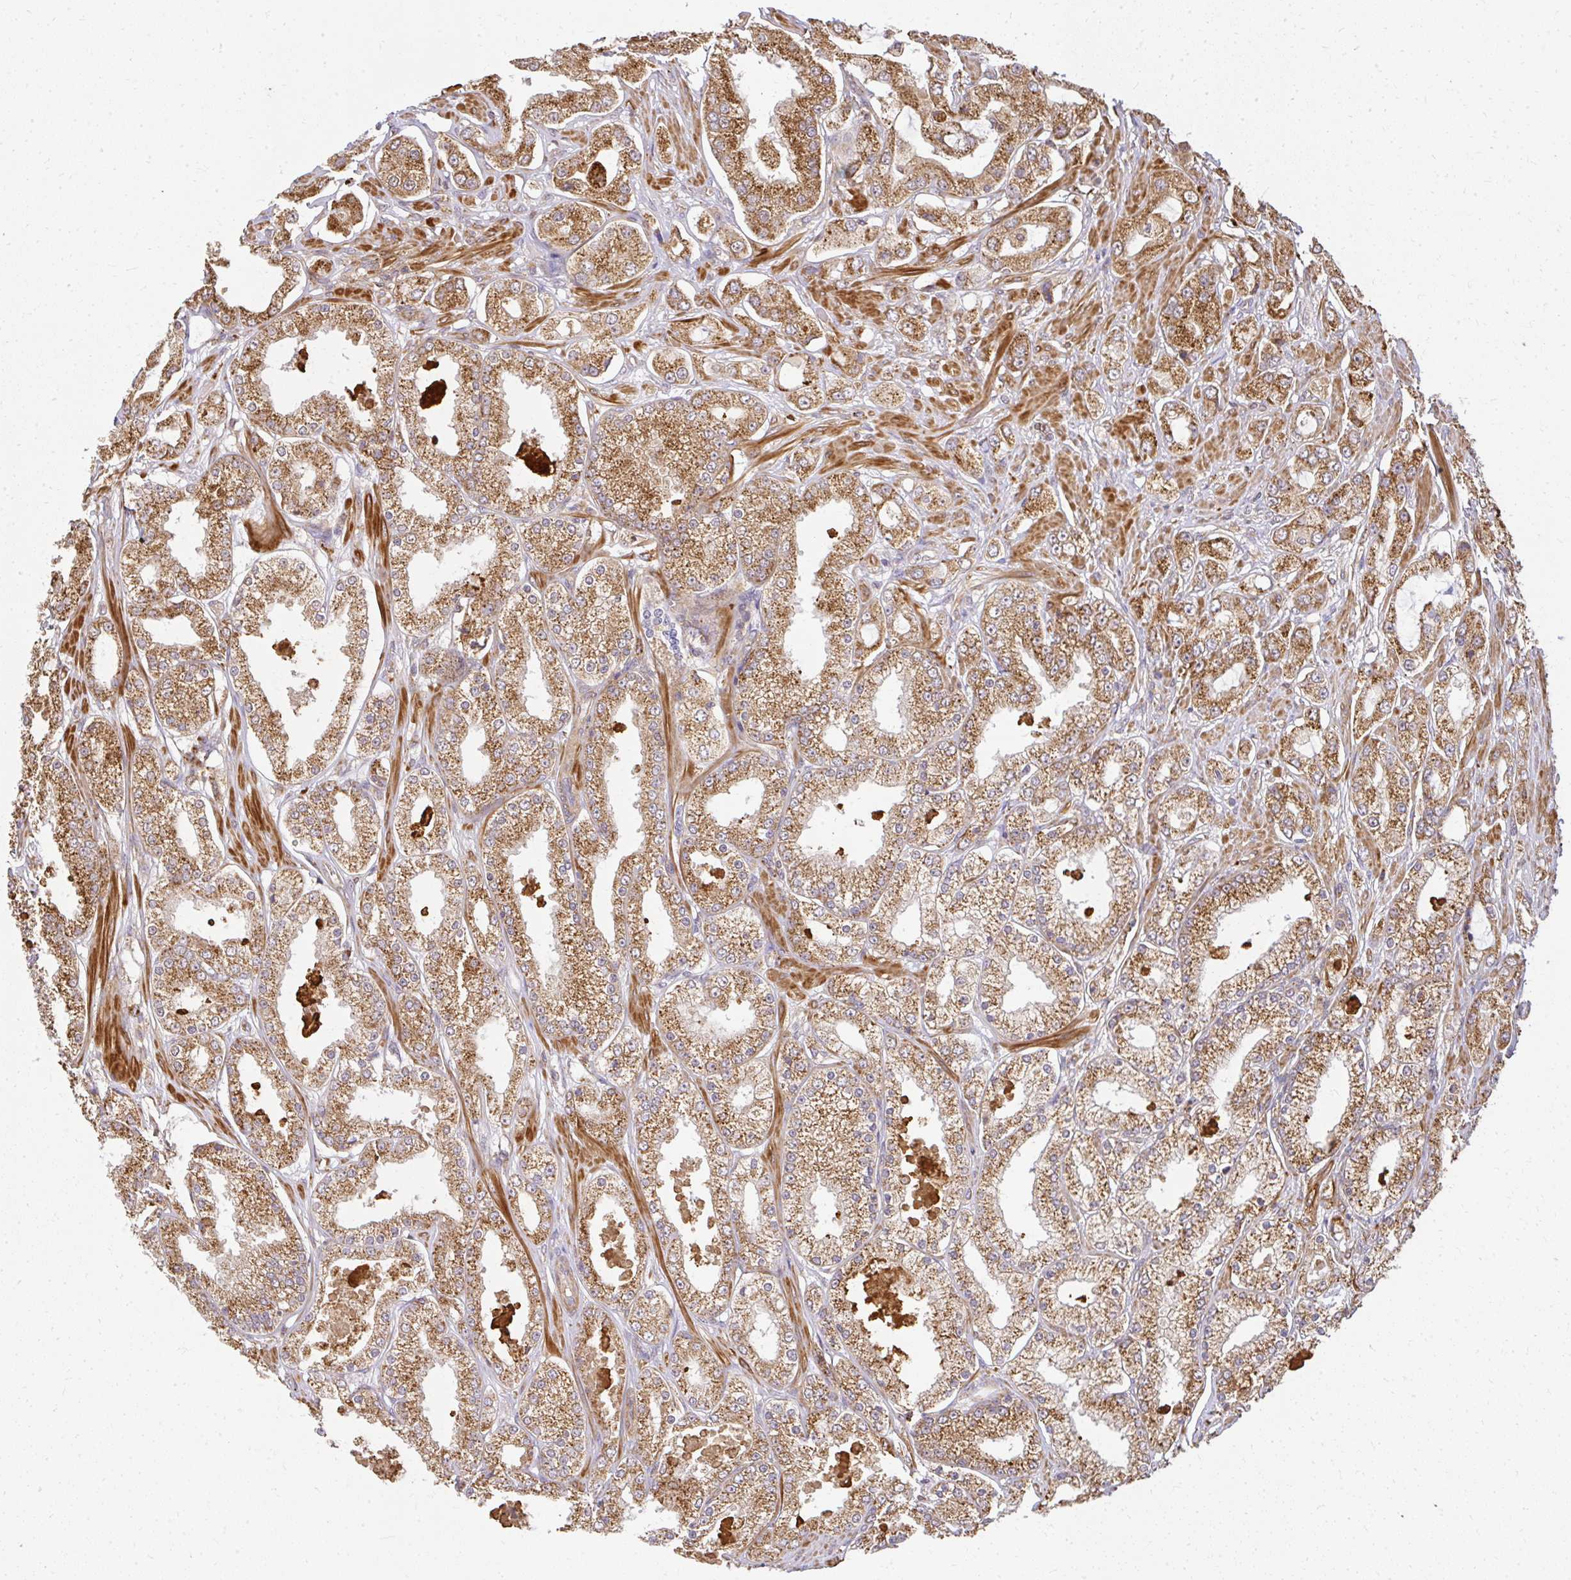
{"staining": {"intensity": "strong", "quantity": ">75%", "location": "cytoplasmic/membranous"}, "tissue": "prostate cancer", "cell_type": "Tumor cells", "image_type": "cancer", "snomed": [{"axis": "morphology", "description": "Adenocarcinoma, High grade"}, {"axis": "topography", "description": "Prostate"}], "caption": "Protein analysis of high-grade adenocarcinoma (prostate) tissue shows strong cytoplasmic/membranous expression in about >75% of tumor cells. (DAB IHC with brightfield microscopy, high magnification).", "gene": "GNS", "patient": {"sex": "male", "age": 68}}